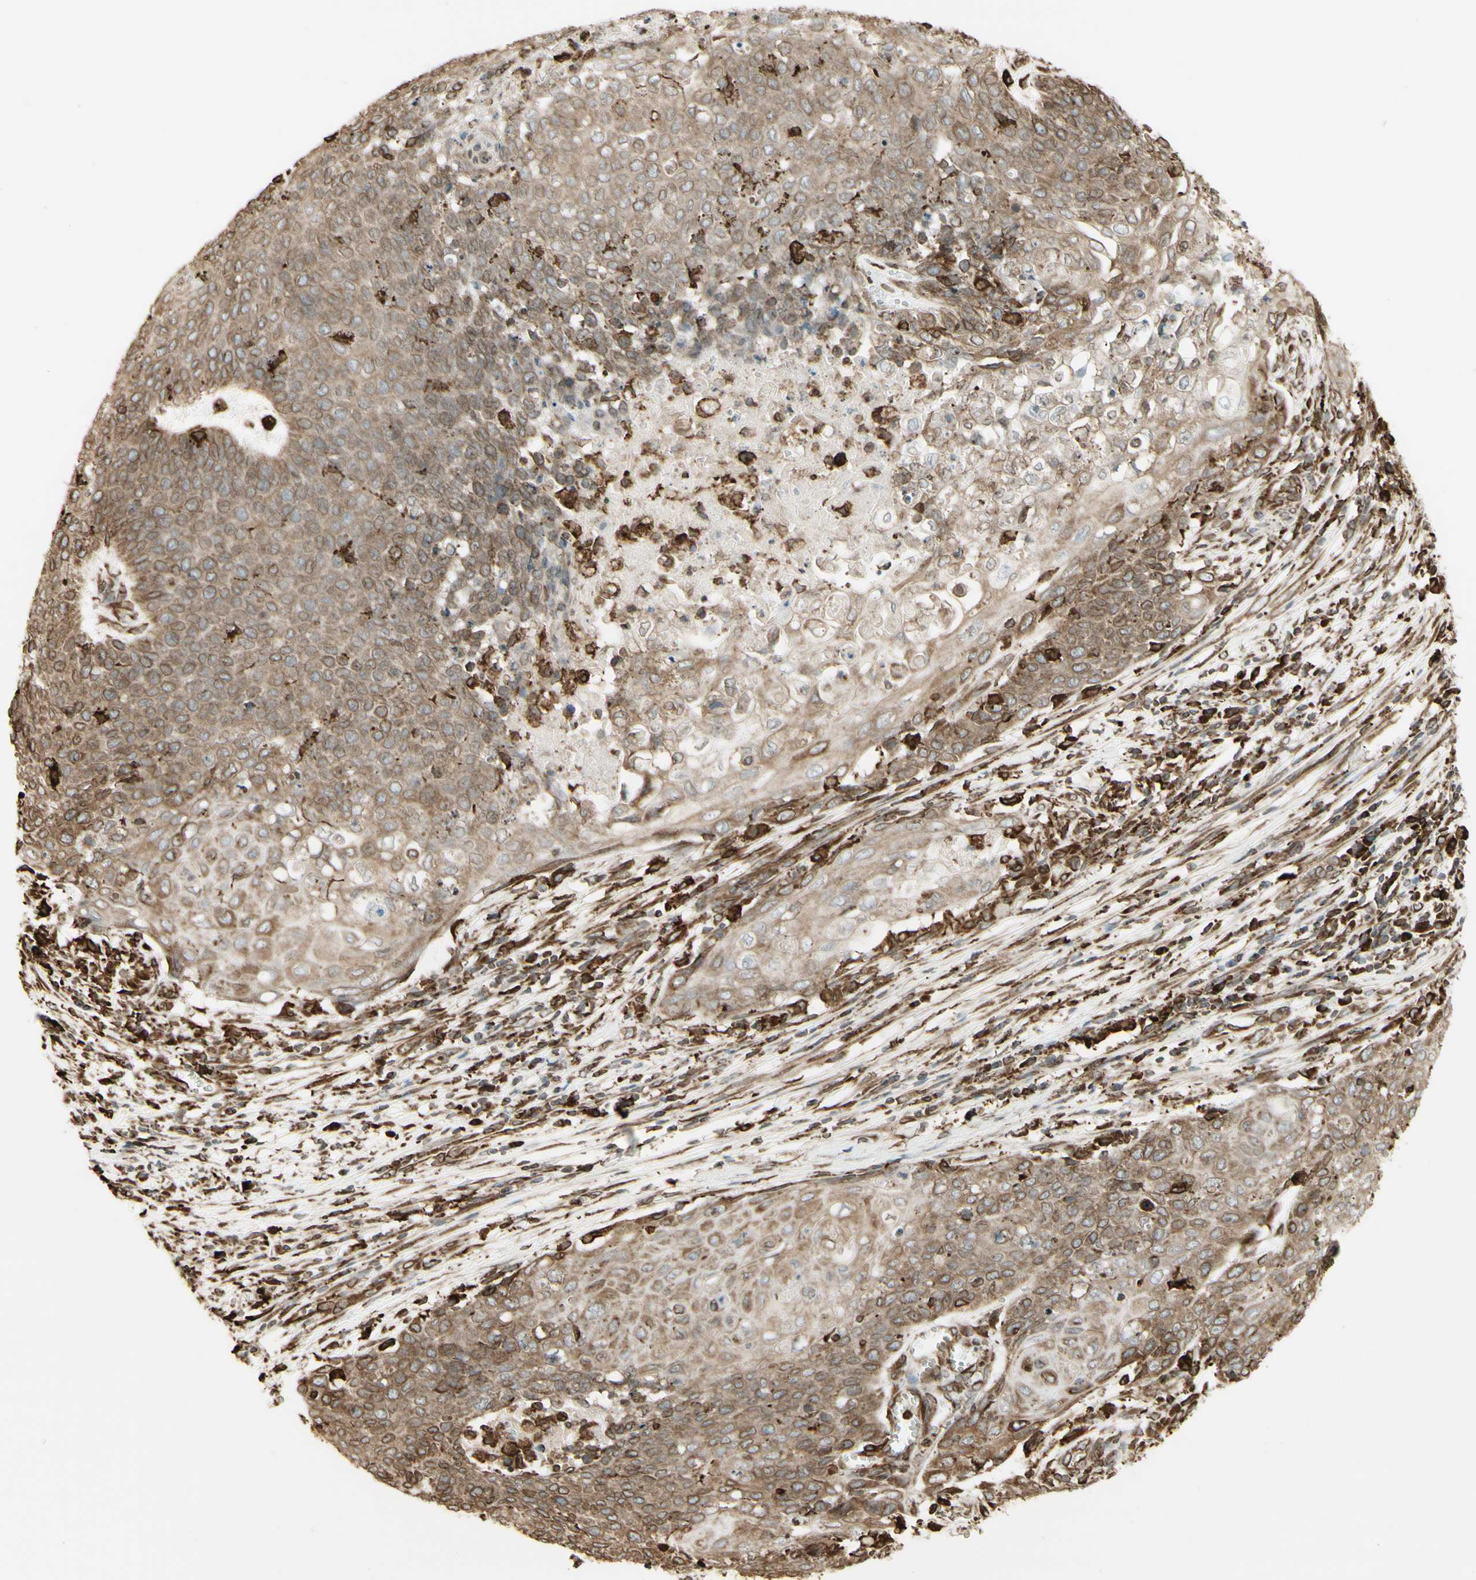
{"staining": {"intensity": "weak", "quantity": ">75%", "location": "cytoplasmic/membranous"}, "tissue": "cervical cancer", "cell_type": "Tumor cells", "image_type": "cancer", "snomed": [{"axis": "morphology", "description": "Squamous cell carcinoma, NOS"}, {"axis": "topography", "description": "Cervix"}], "caption": "The immunohistochemical stain shows weak cytoplasmic/membranous expression in tumor cells of cervical cancer (squamous cell carcinoma) tissue. (Stains: DAB (3,3'-diaminobenzidine) in brown, nuclei in blue, Microscopy: brightfield microscopy at high magnification).", "gene": "CANX", "patient": {"sex": "female", "age": 39}}